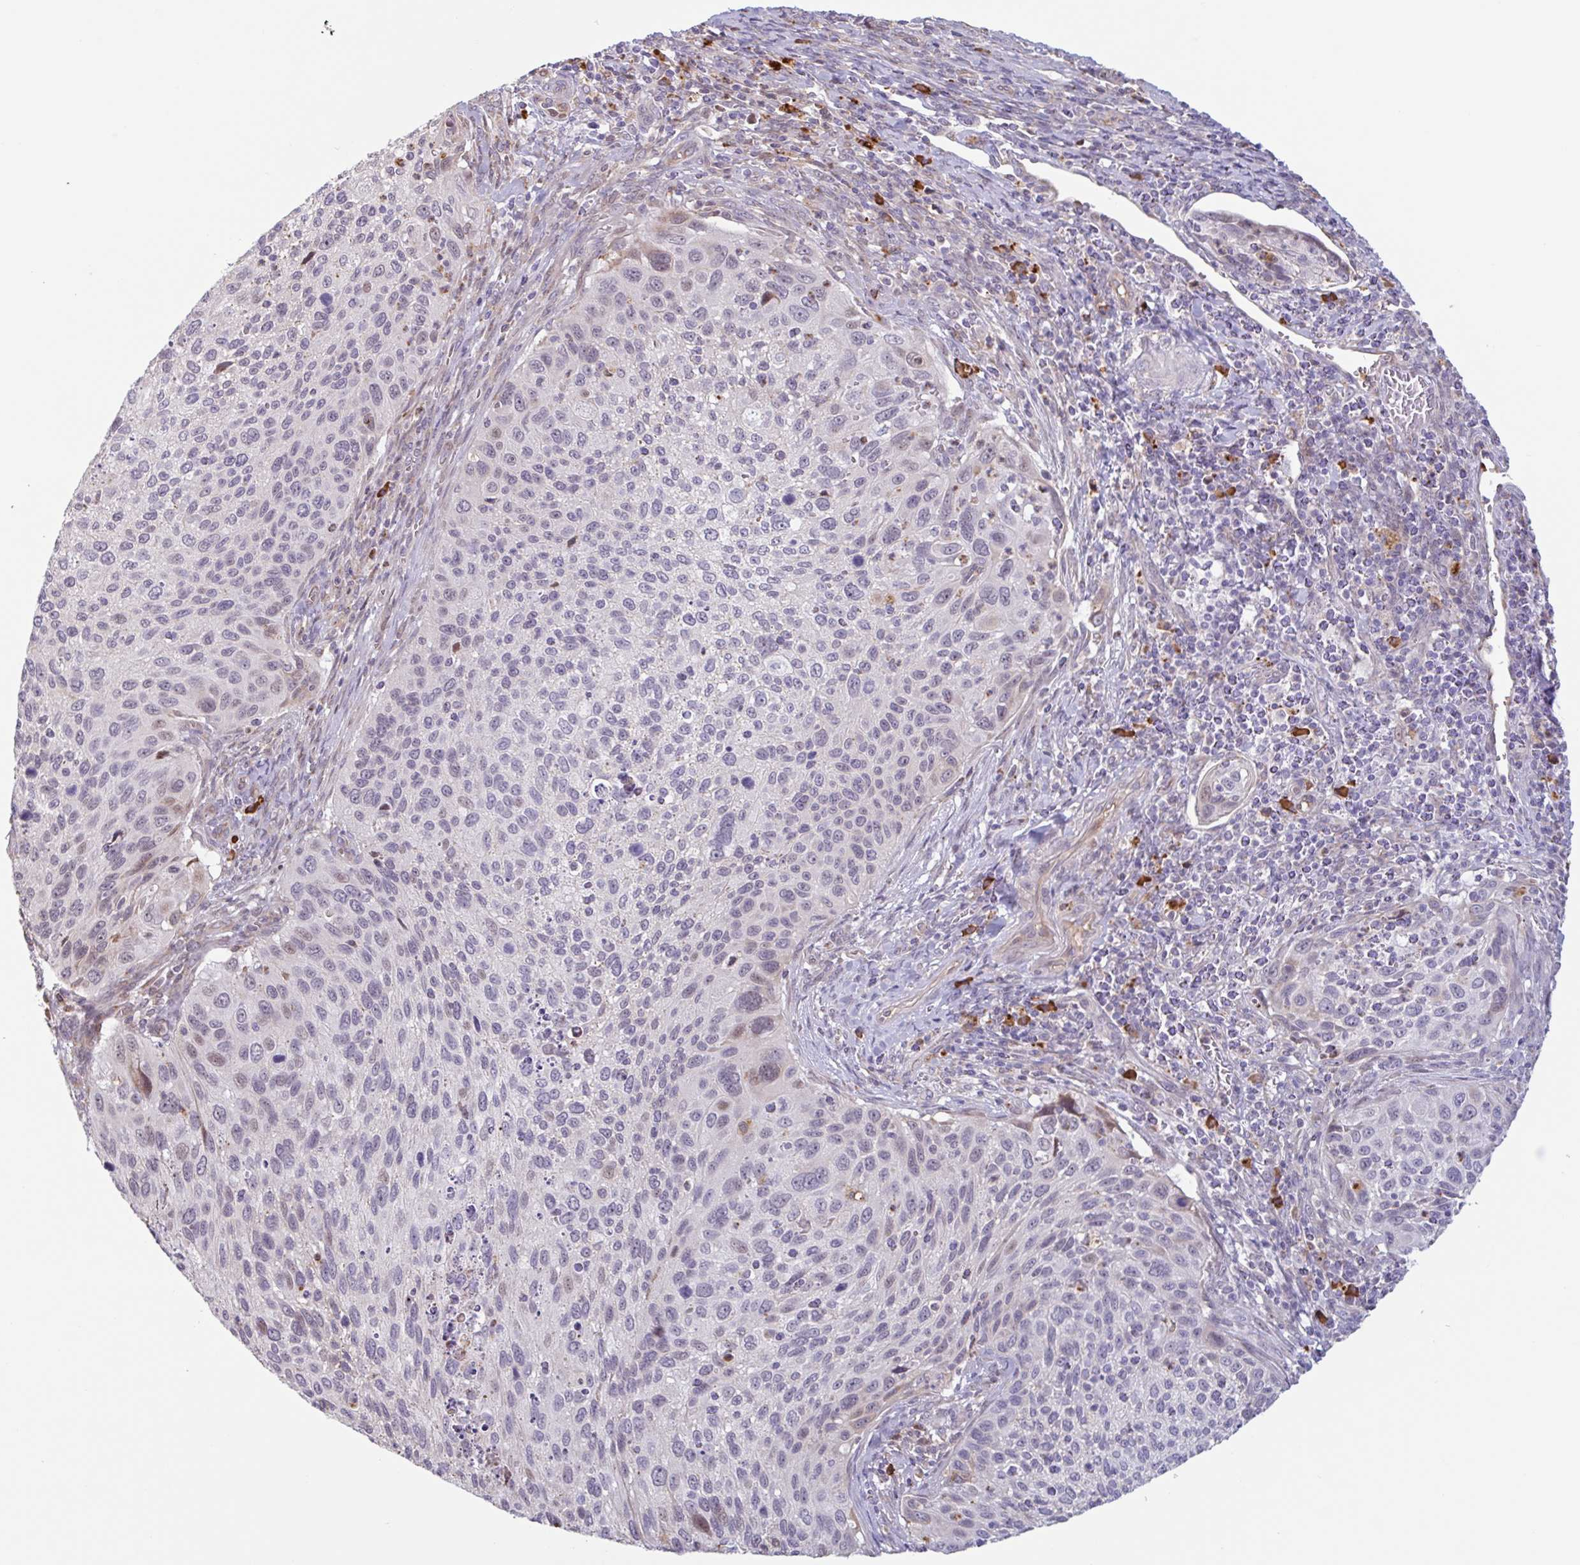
{"staining": {"intensity": "weak", "quantity": "<25%", "location": "nuclear"}, "tissue": "cervical cancer", "cell_type": "Tumor cells", "image_type": "cancer", "snomed": [{"axis": "morphology", "description": "Squamous cell carcinoma, NOS"}, {"axis": "topography", "description": "Cervix"}], "caption": "Cervical cancer was stained to show a protein in brown. There is no significant staining in tumor cells.", "gene": "TAF1D", "patient": {"sex": "female", "age": 70}}